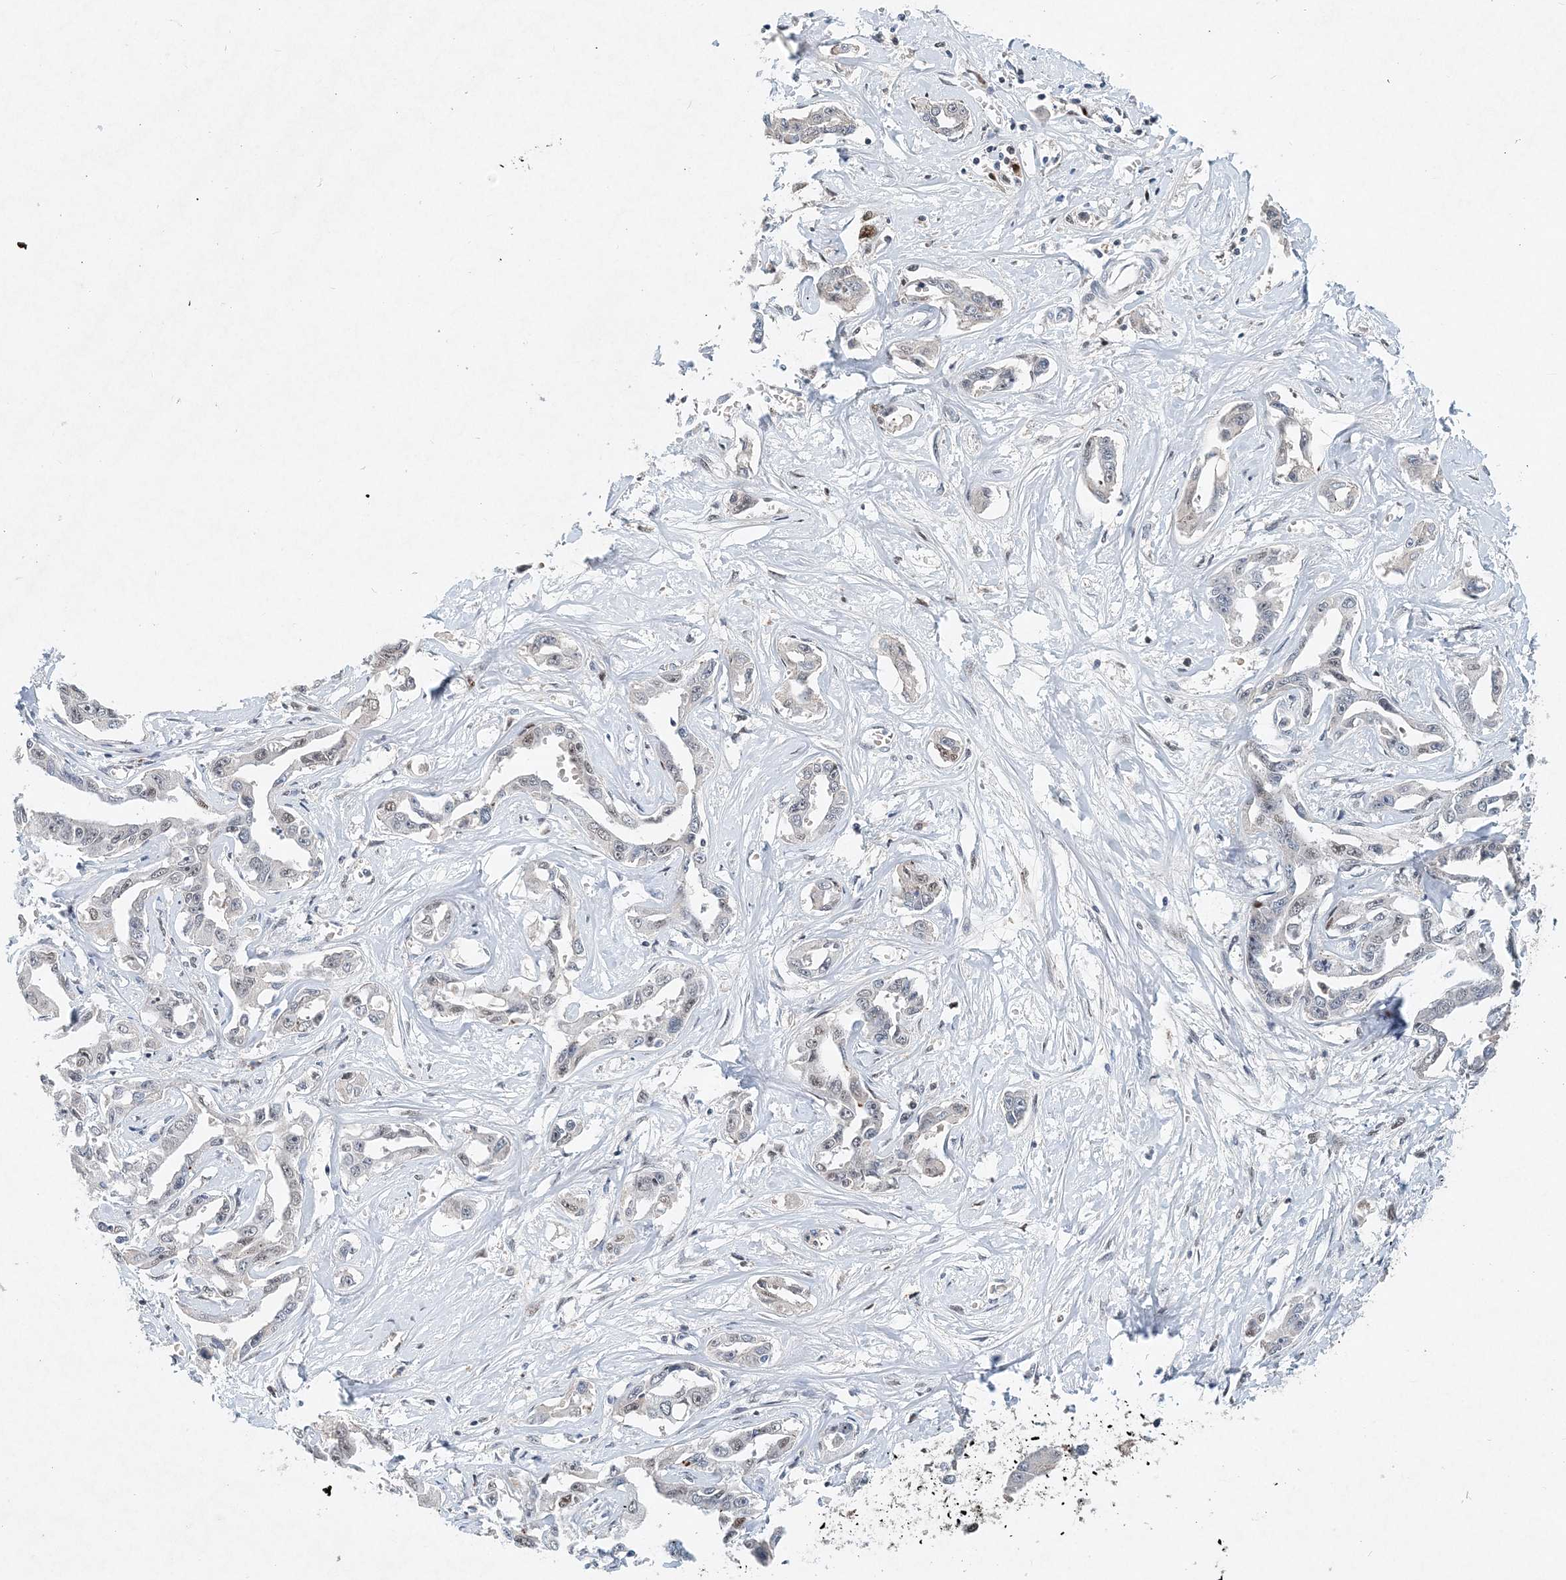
{"staining": {"intensity": "negative", "quantity": "none", "location": "none"}, "tissue": "liver cancer", "cell_type": "Tumor cells", "image_type": "cancer", "snomed": [{"axis": "morphology", "description": "Cholangiocarcinoma"}, {"axis": "topography", "description": "Liver"}], "caption": "Tumor cells show no significant expression in liver cancer (cholangiocarcinoma). Nuclei are stained in blue.", "gene": "KPNA4", "patient": {"sex": "male", "age": 59}}